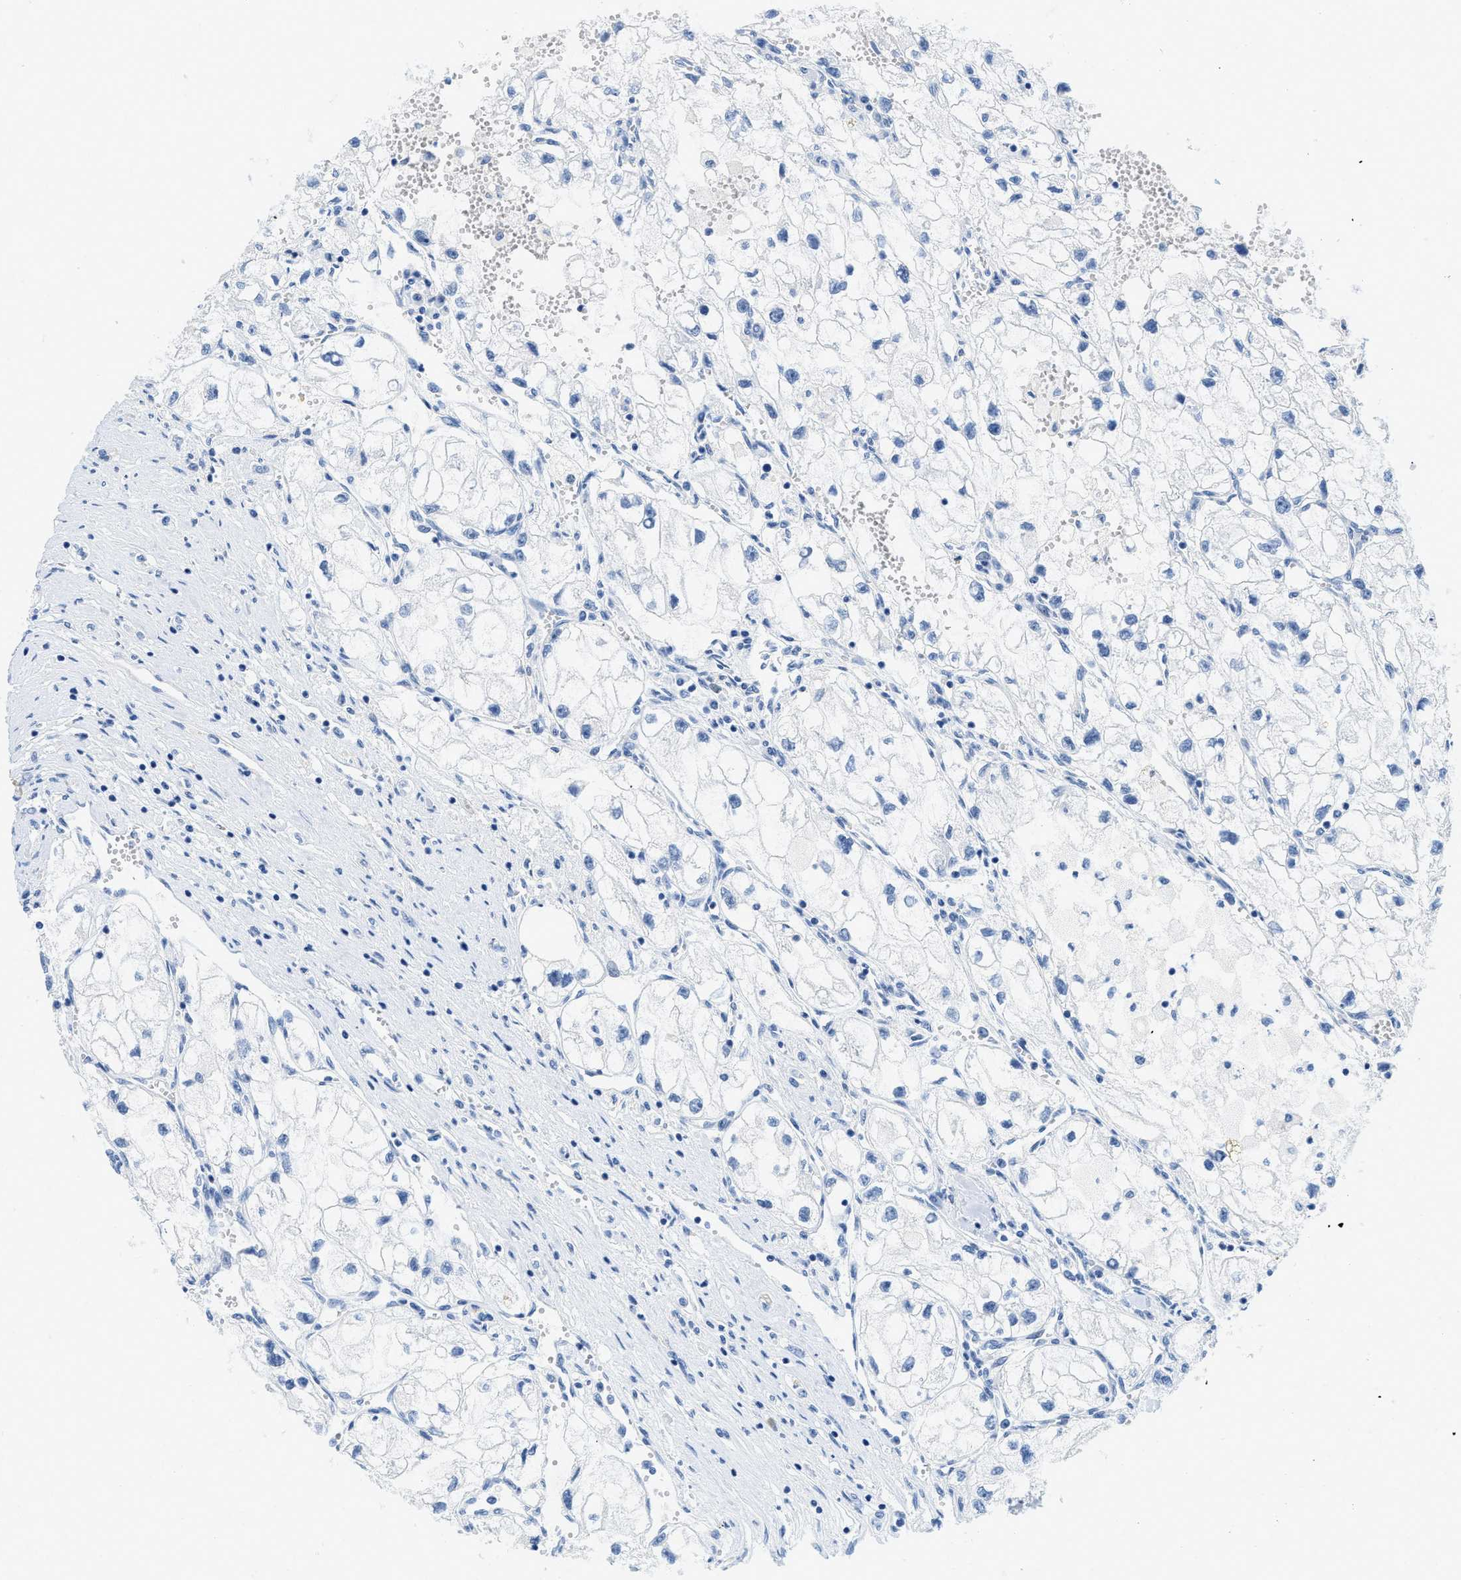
{"staining": {"intensity": "negative", "quantity": "none", "location": "none"}, "tissue": "renal cancer", "cell_type": "Tumor cells", "image_type": "cancer", "snomed": [{"axis": "morphology", "description": "Adenocarcinoma, NOS"}, {"axis": "topography", "description": "Kidney"}], "caption": "There is no significant positivity in tumor cells of renal cancer. (DAB (3,3'-diaminobenzidine) IHC, high magnification).", "gene": "GSN", "patient": {"sex": "female", "age": 70}}